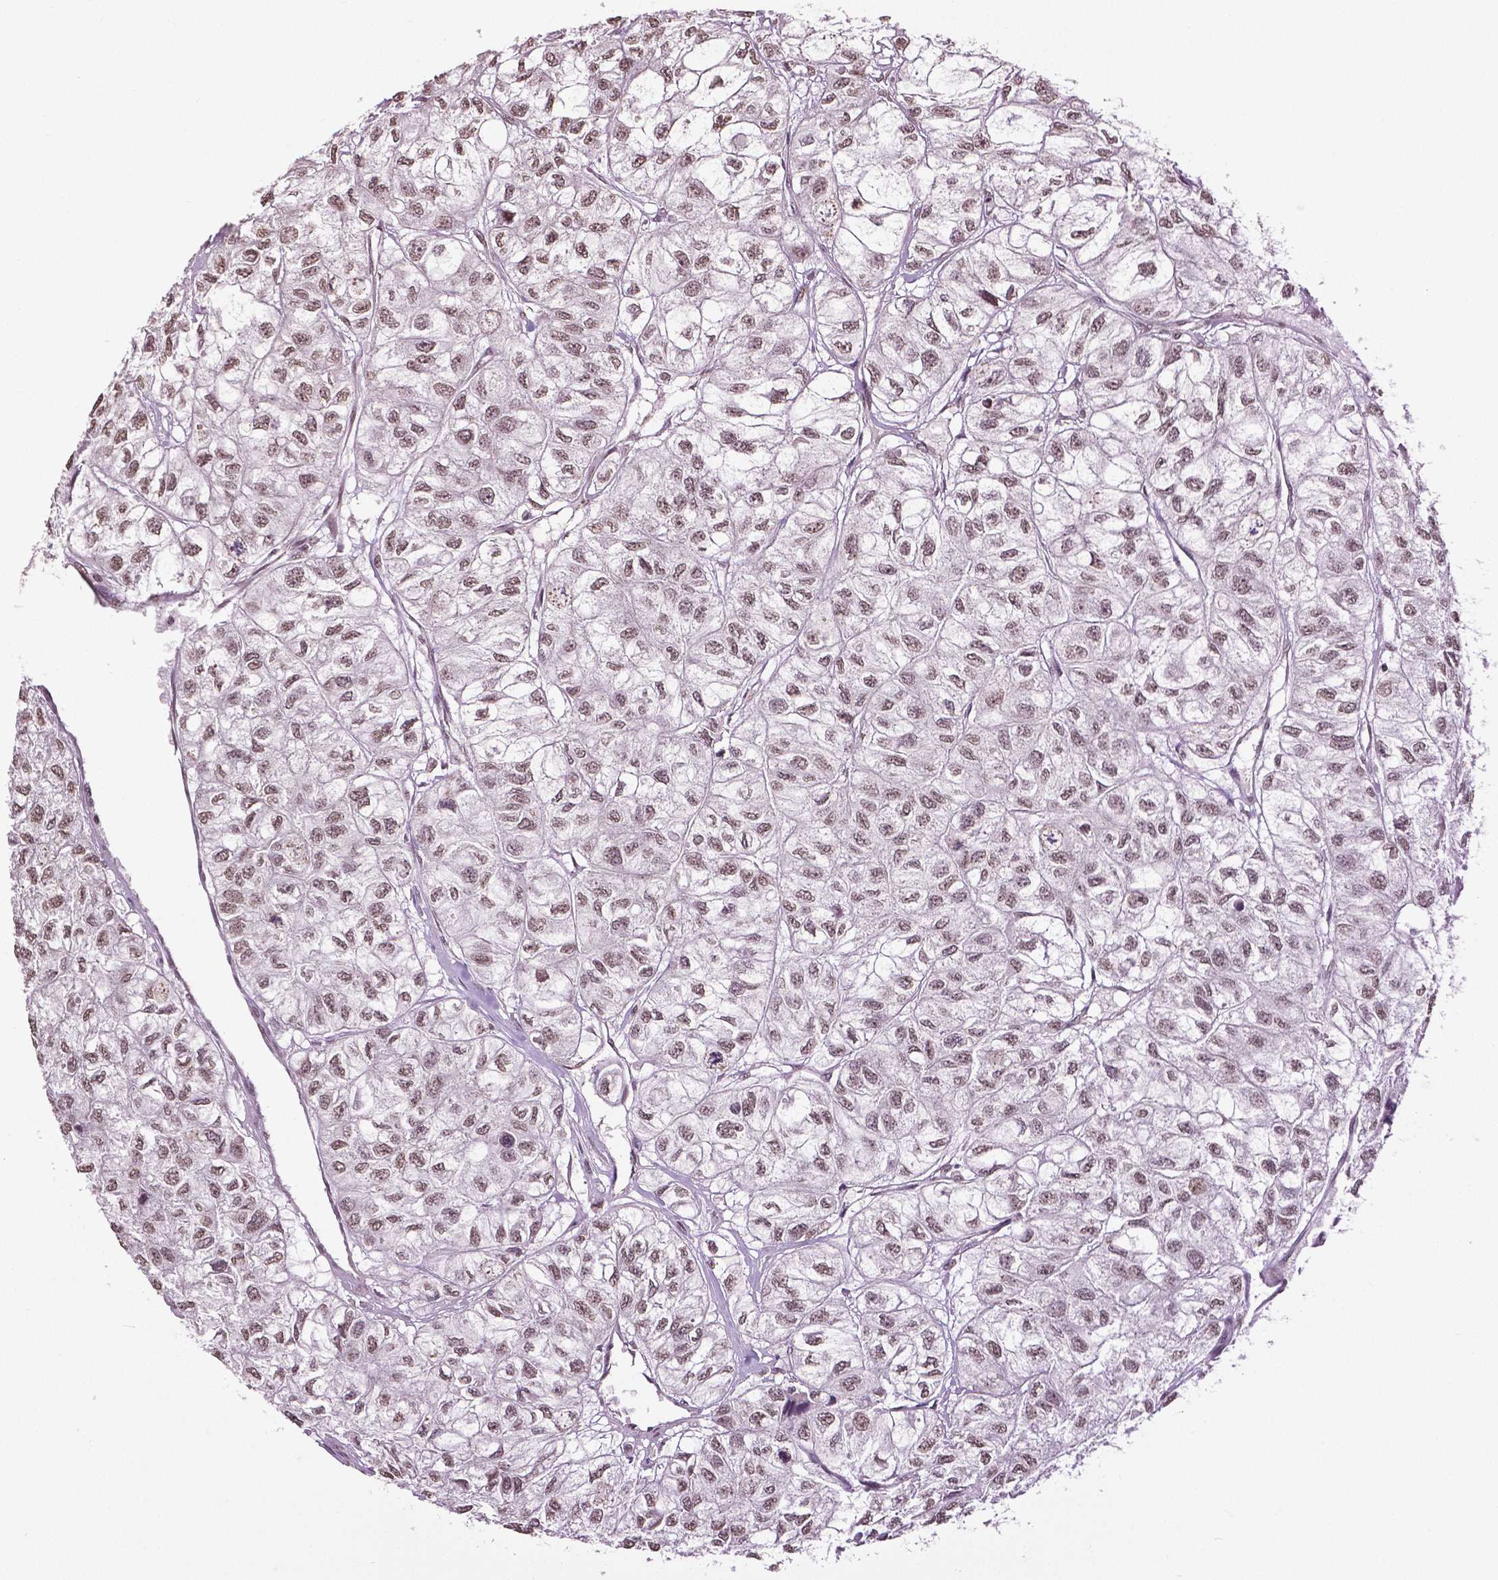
{"staining": {"intensity": "moderate", "quantity": ">75%", "location": "nuclear"}, "tissue": "renal cancer", "cell_type": "Tumor cells", "image_type": "cancer", "snomed": [{"axis": "morphology", "description": "Adenocarcinoma, NOS"}, {"axis": "topography", "description": "Kidney"}], "caption": "A high-resolution histopathology image shows immunohistochemistry (IHC) staining of renal cancer, which reveals moderate nuclear positivity in approximately >75% of tumor cells.", "gene": "DLX5", "patient": {"sex": "male", "age": 56}}